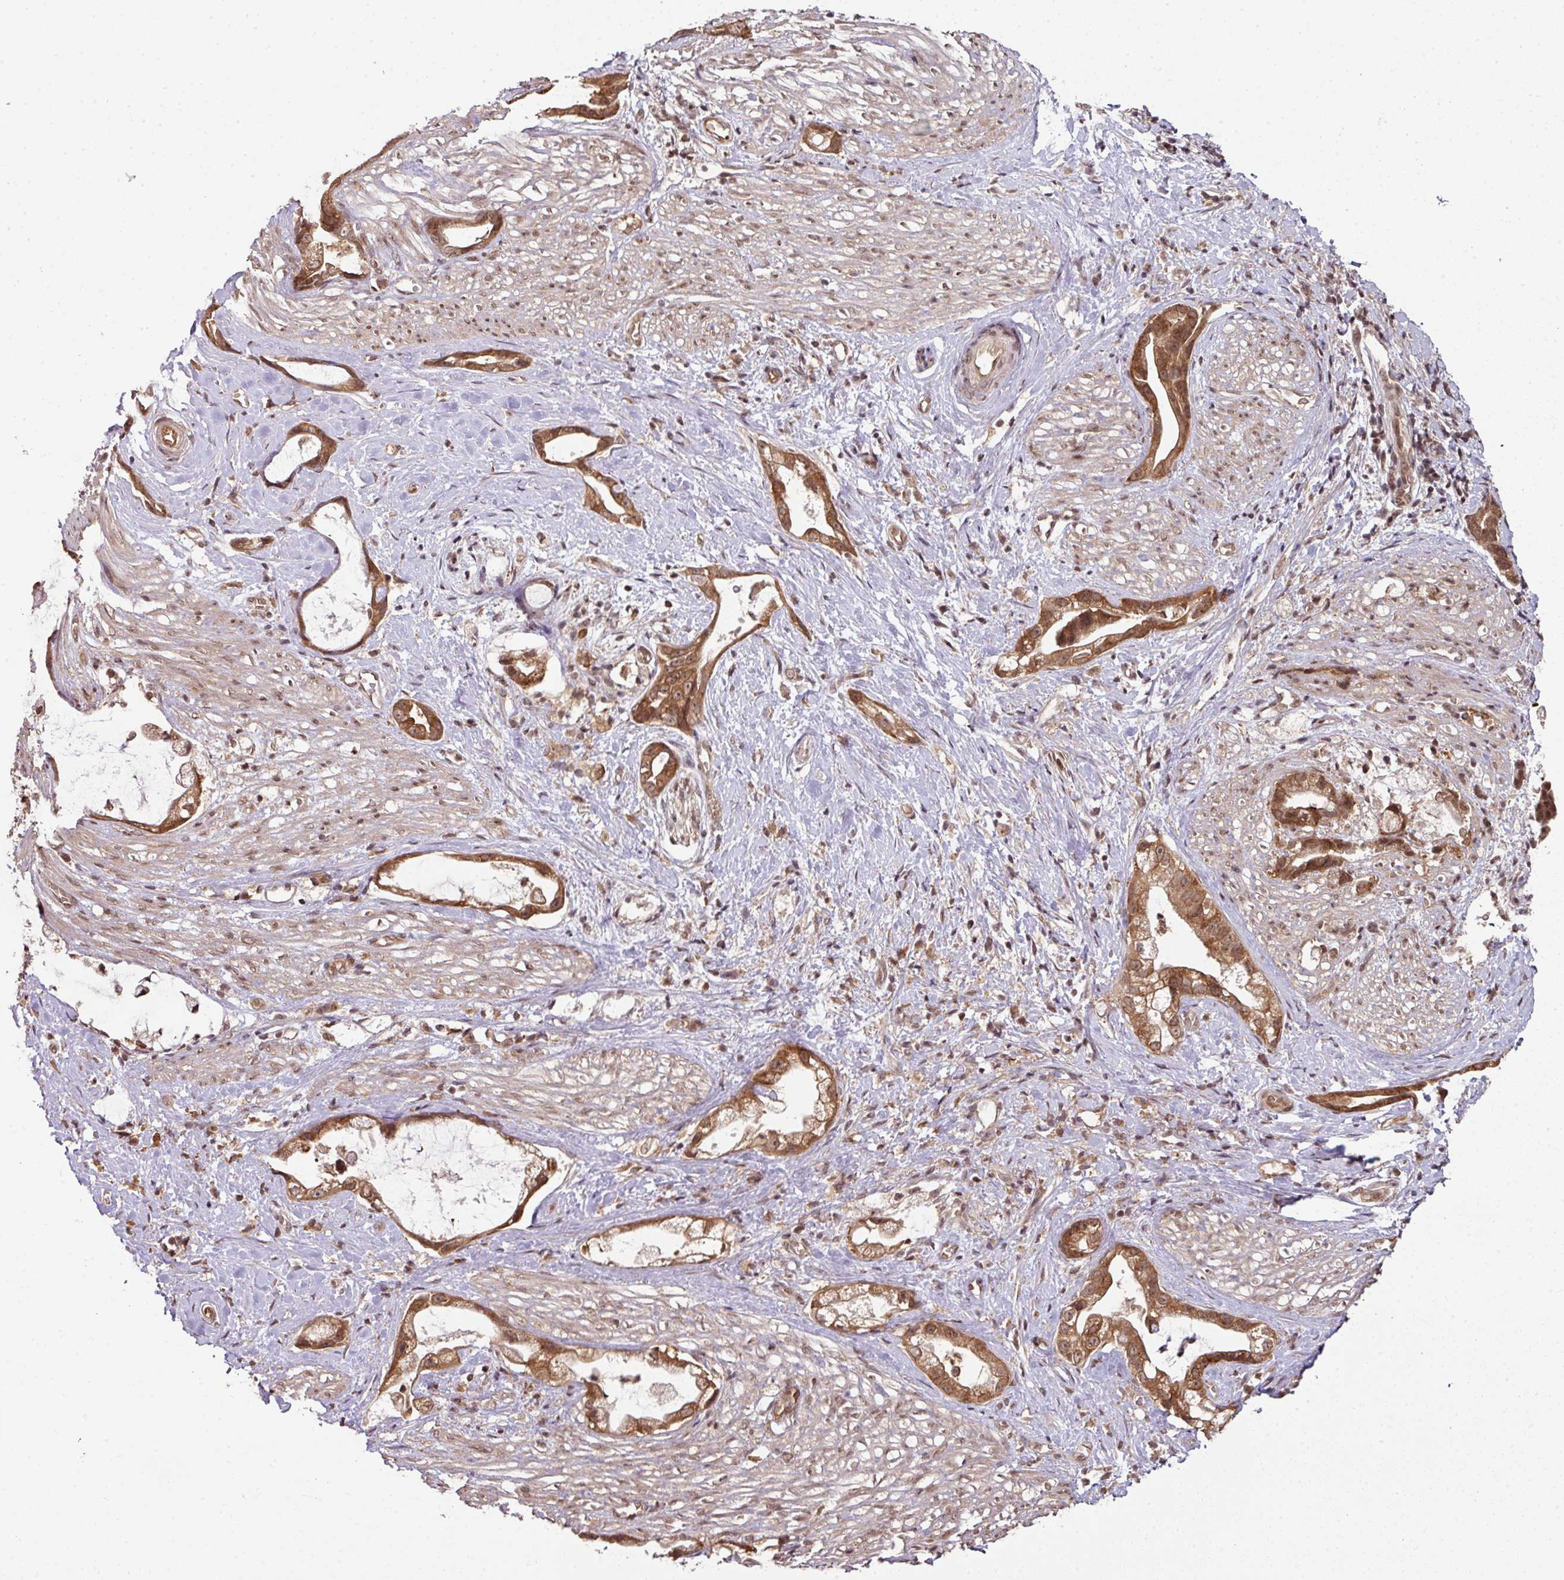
{"staining": {"intensity": "strong", "quantity": ">75%", "location": "cytoplasmic/membranous"}, "tissue": "stomach cancer", "cell_type": "Tumor cells", "image_type": "cancer", "snomed": [{"axis": "morphology", "description": "Adenocarcinoma, NOS"}, {"axis": "topography", "description": "Stomach"}], "caption": "A high amount of strong cytoplasmic/membranous expression is seen in about >75% of tumor cells in stomach adenocarcinoma tissue. Nuclei are stained in blue.", "gene": "ANKRD18A", "patient": {"sex": "male", "age": 55}}